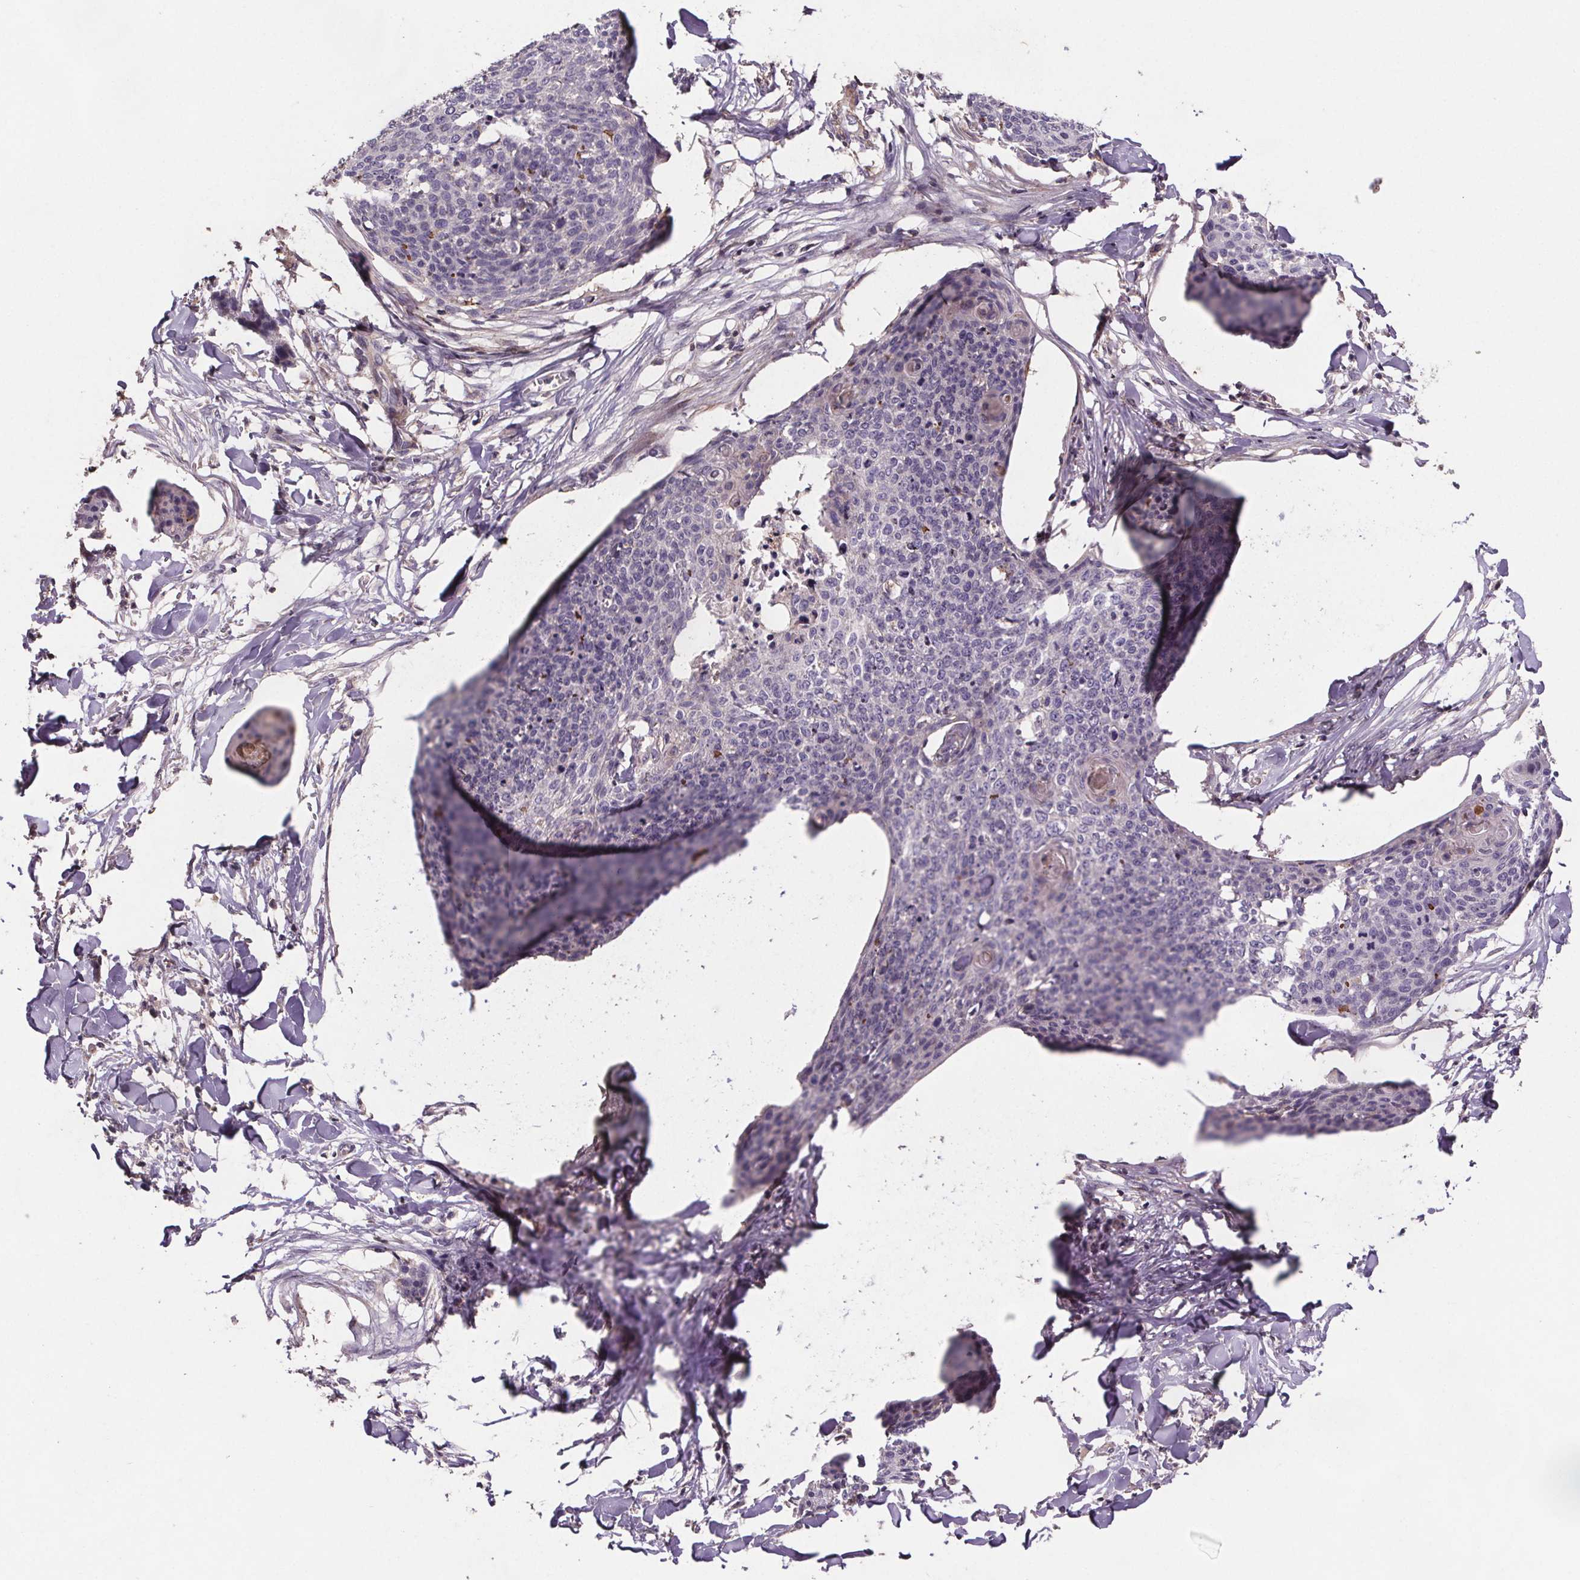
{"staining": {"intensity": "negative", "quantity": "none", "location": "none"}, "tissue": "skin cancer", "cell_type": "Tumor cells", "image_type": "cancer", "snomed": [{"axis": "morphology", "description": "Squamous cell carcinoma, NOS"}, {"axis": "topography", "description": "Skin"}, {"axis": "topography", "description": "Vulva"}], "caption": "High magnification brightfield microscopy of skin cancer (squamous cell carcinoma) stained with DAB (3,3'-diaminobenzidine) (brown) and counterstained with hematoxylin (blue): tumor cells show no significant expression. (DAB IHC visualized using brightfield microscopy, high magnification).", "gene": "CLN3", "patient": {"sex": "female", "age": 75}}